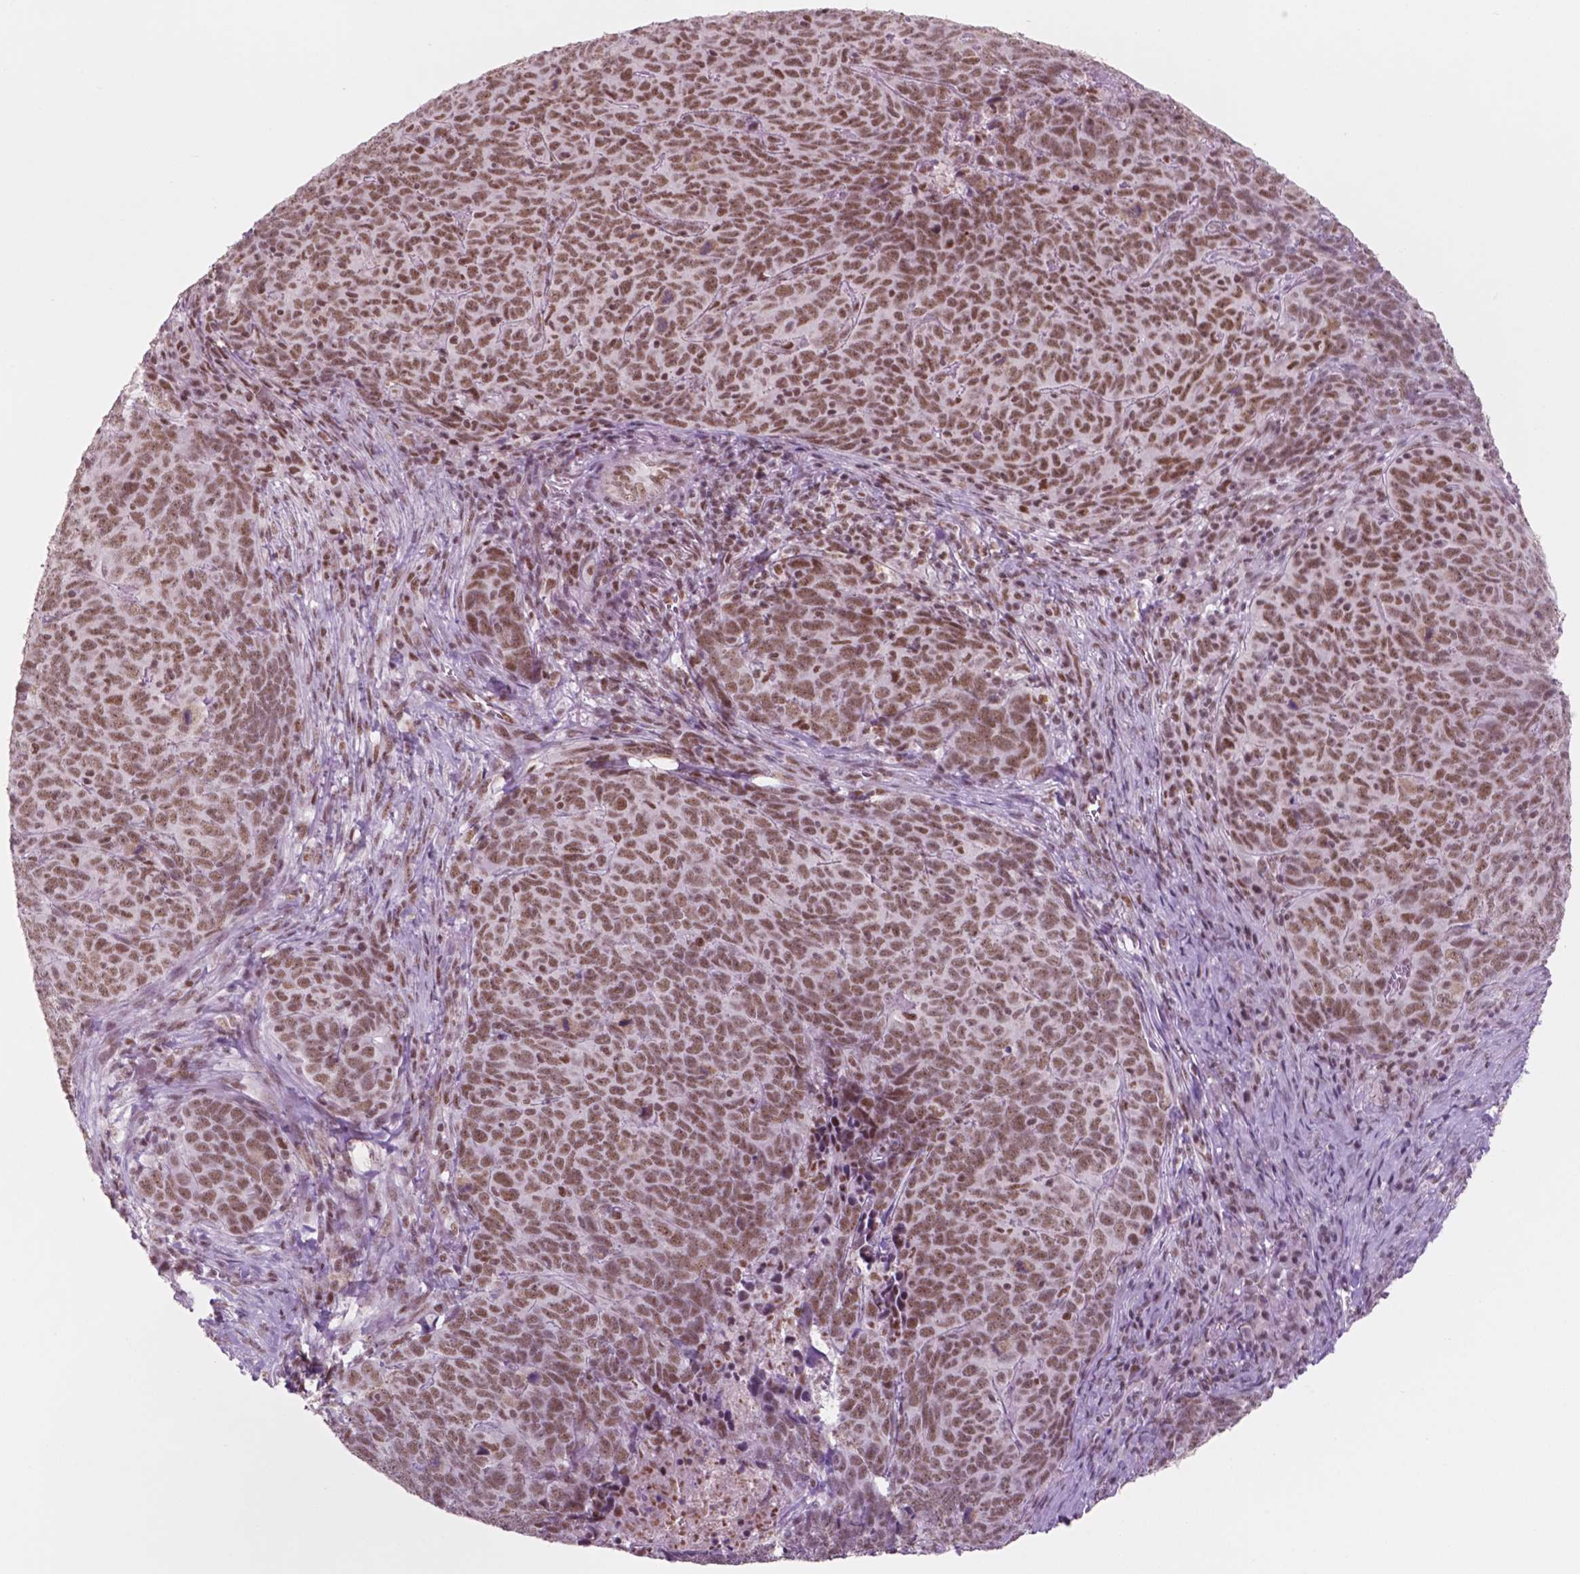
{"staining": {"intensity": "moderate", "quantity": "25%-75%", "location": "nuclear"}, "tissue": "skin cancer", "cell_type": "Tumor cells", "image_type": "cancer", "snomed": [{"axis": "morphology", "description": "Squamous cell carcinoma, NOS"}, {"axis": "topography", "description": "Skin"}, {"axis": "topography", "description": "Anal"}], "caption": "This is a photomicrograph of IHC staining of squamous cell carcinoma (skin), which shows moderate expression in the nuclear of tumor cells.", "gene": "CTR9", "patient": {"sex": "female", "age": 51}}